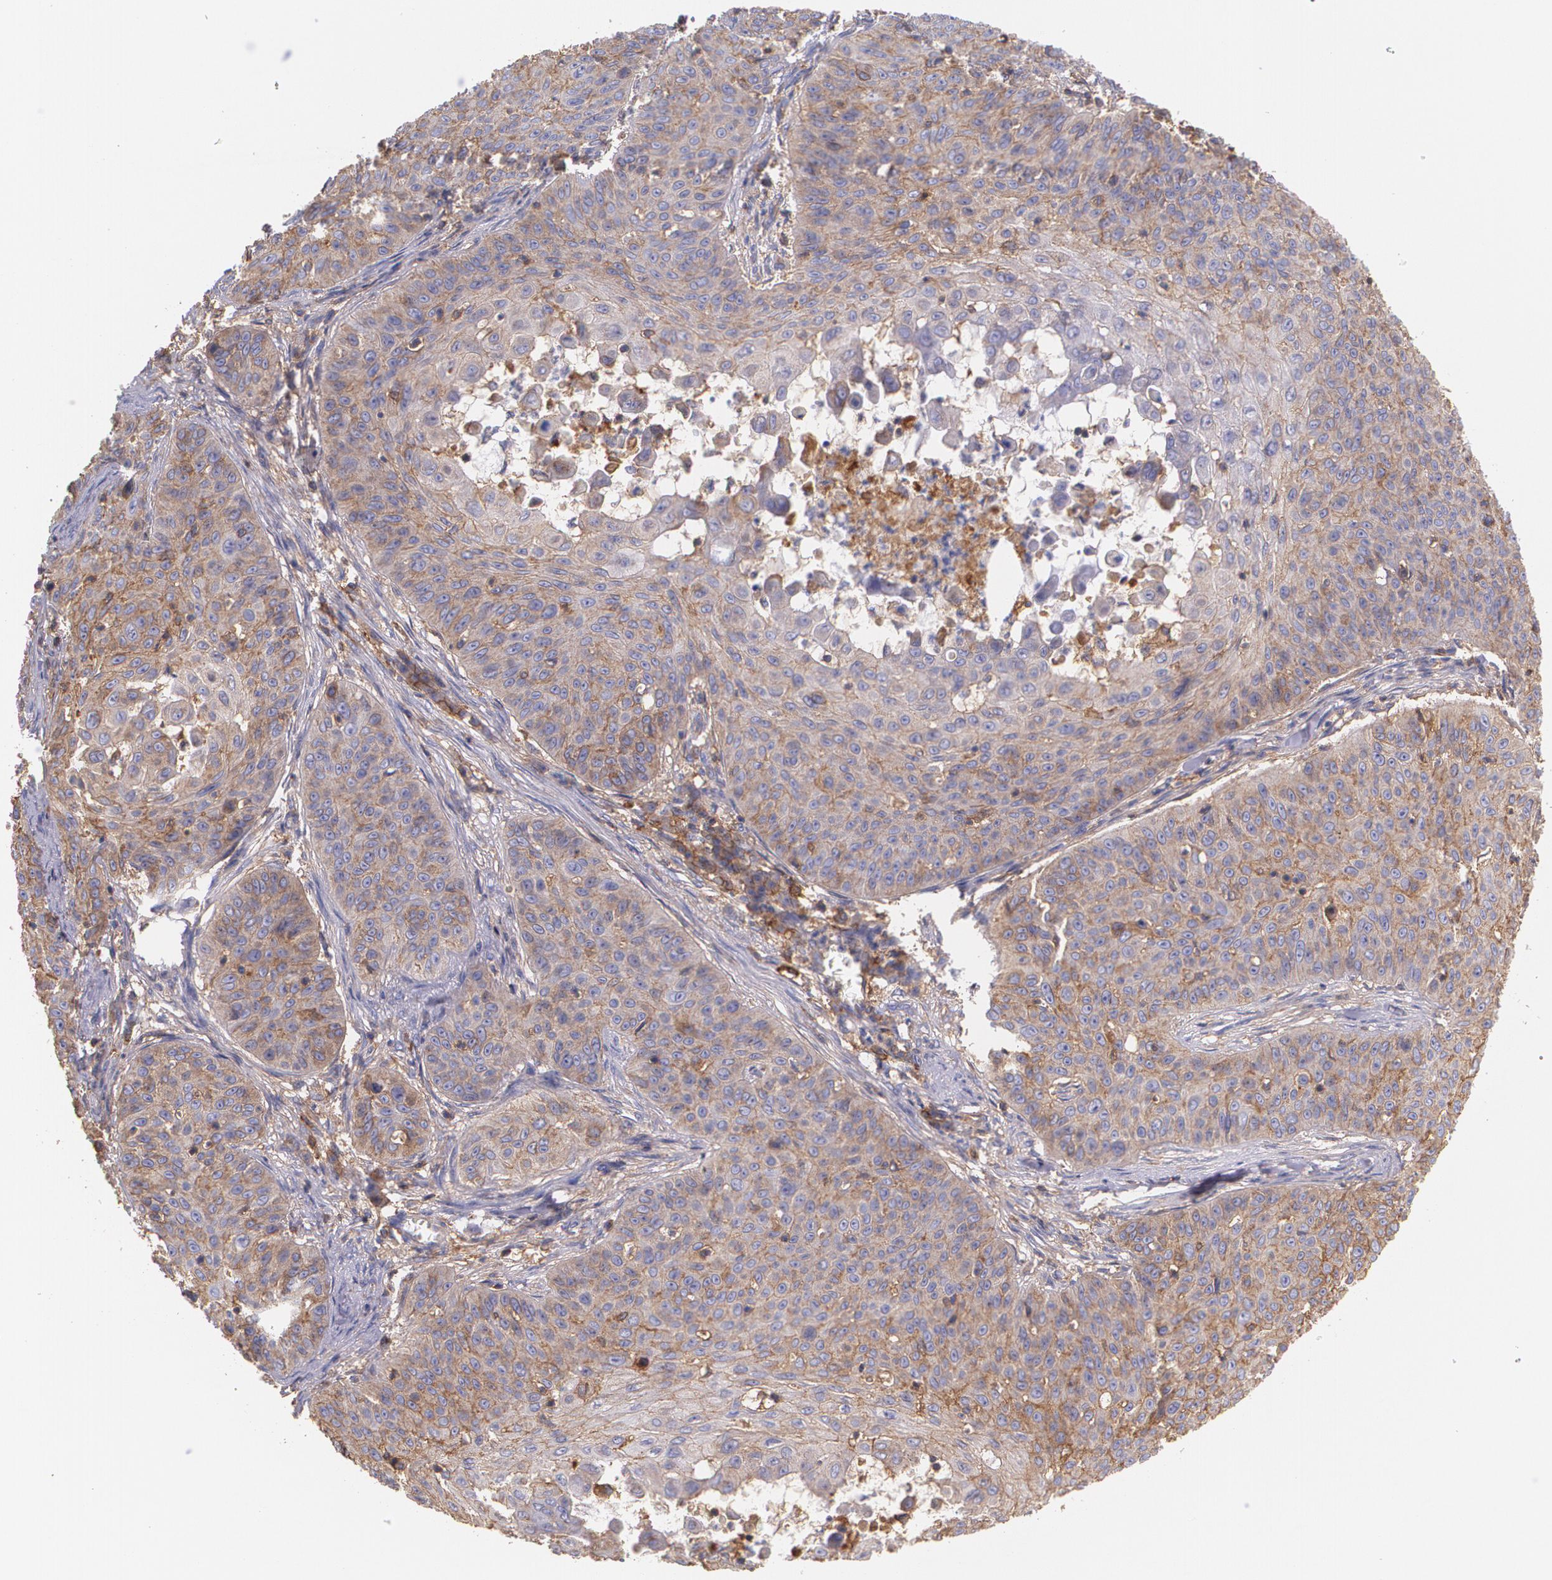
{"staining": {"intensity": "weak", "quantity": ">75%", "location": "cytoplasmic/membranous"}, "tissue": "skin cancer", "cell_type": "Tumor cells", "image_type": "cancer", "snomed": [{"axis": "morphology", "description": "Squamous cell carcinoma, NOS"}, {"axis": "topography", "description": "Skin"}], "caption": "The micrograph displays a brown stain indicating the presence of a protein in the cytoplasmic/membranous of tumor cells in skin cancer (squamous cell carcinoma).", "gene": "B2M", "patient": {"sex": "male", "age": 82}}